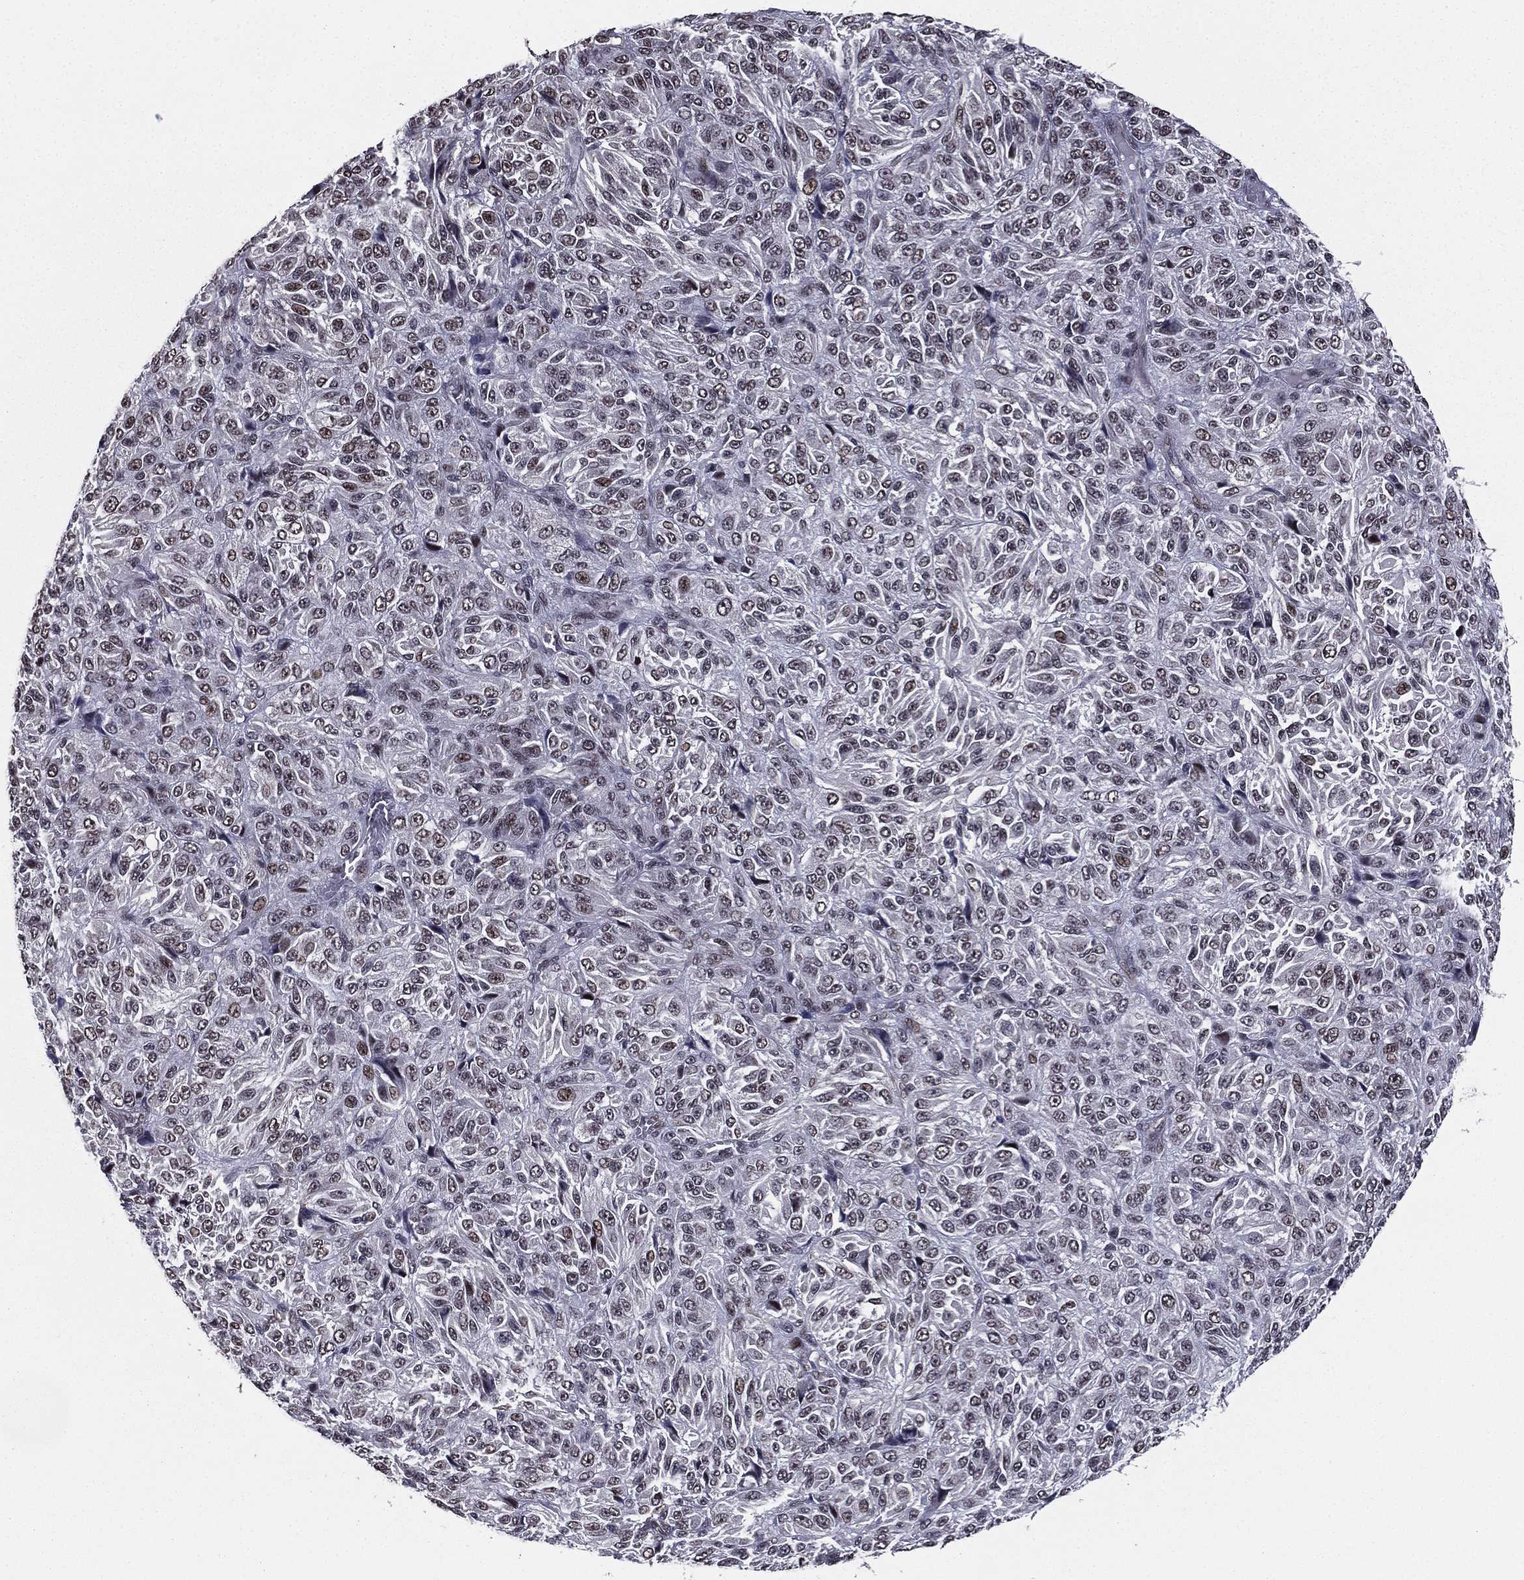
{"staining": {"intensity": "negative", "quantity": "none", "location": "none"}, "tissue": "melanoma", "cell_type": "Tumor cells", "image_type": "cancer", "snomed": [{"axis": "morphology", "description": "Malignant melanoma, Metastatic site"}, {"axis": "topography", "description": "Brain"}], "caption": "DAB immunohistochemical staining of human malignant melanoma (metastatic site) reveals no significant staining in tumor cells.", "gene": "RARB", "patient": {"sex": "female", "age": 56}}